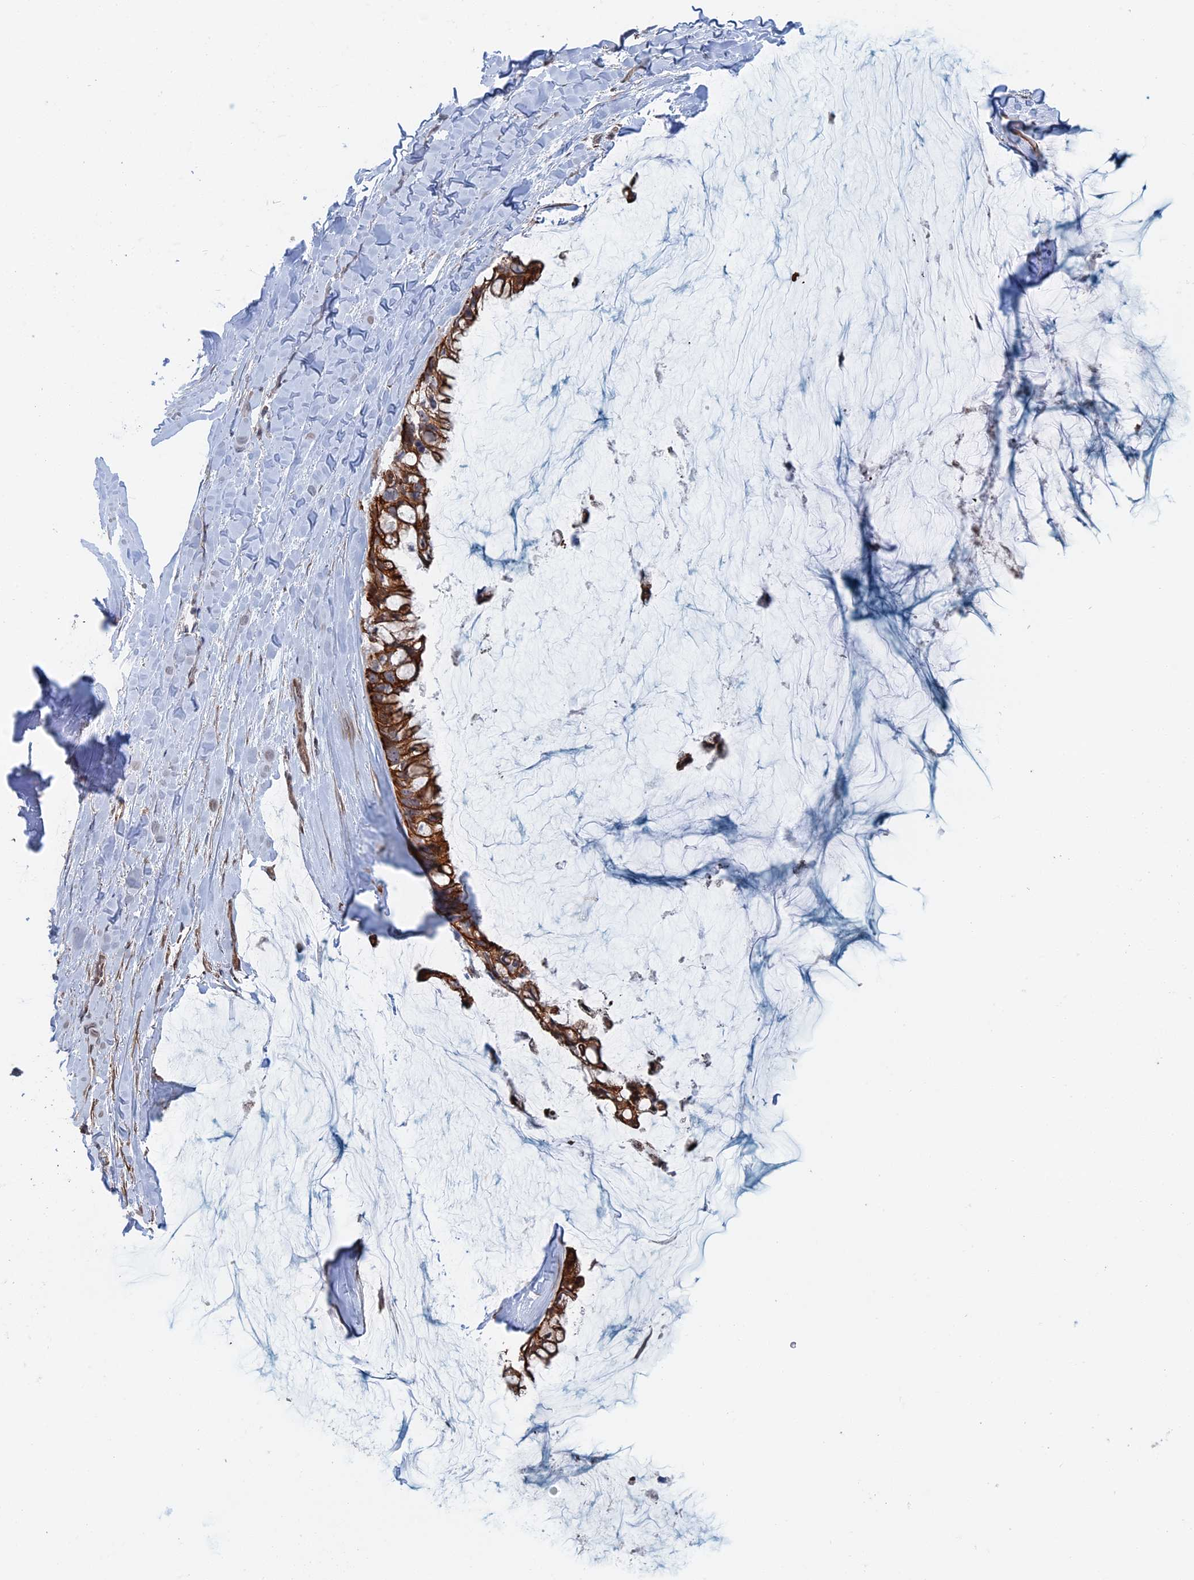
{"staining": {"intensity": "strong", "quantity": ">75%", "location": "cytoplasmic/membranous"}, "tissue": "ovarian cancer", "cell_type": "Tumor cells", "image_type": "cancer", "snomed": [{"axis": "morphology", "description": "Cystadenocarcinoma, mucinous, NOS"}, {"axis": "topography", "description": "Ovary"}], "caption": "A brown stain highlights strong cytoplasmic/membranous staining of a protein in mucinous cystadenocarcinoma (ovarian) tumor cells. (Stains: DAB in brown, nuclei in blue, Microscopy: brightfield microscopy at high magnification).", "gene": "IL7", "patient": {"sex": "female", "age": 39}}